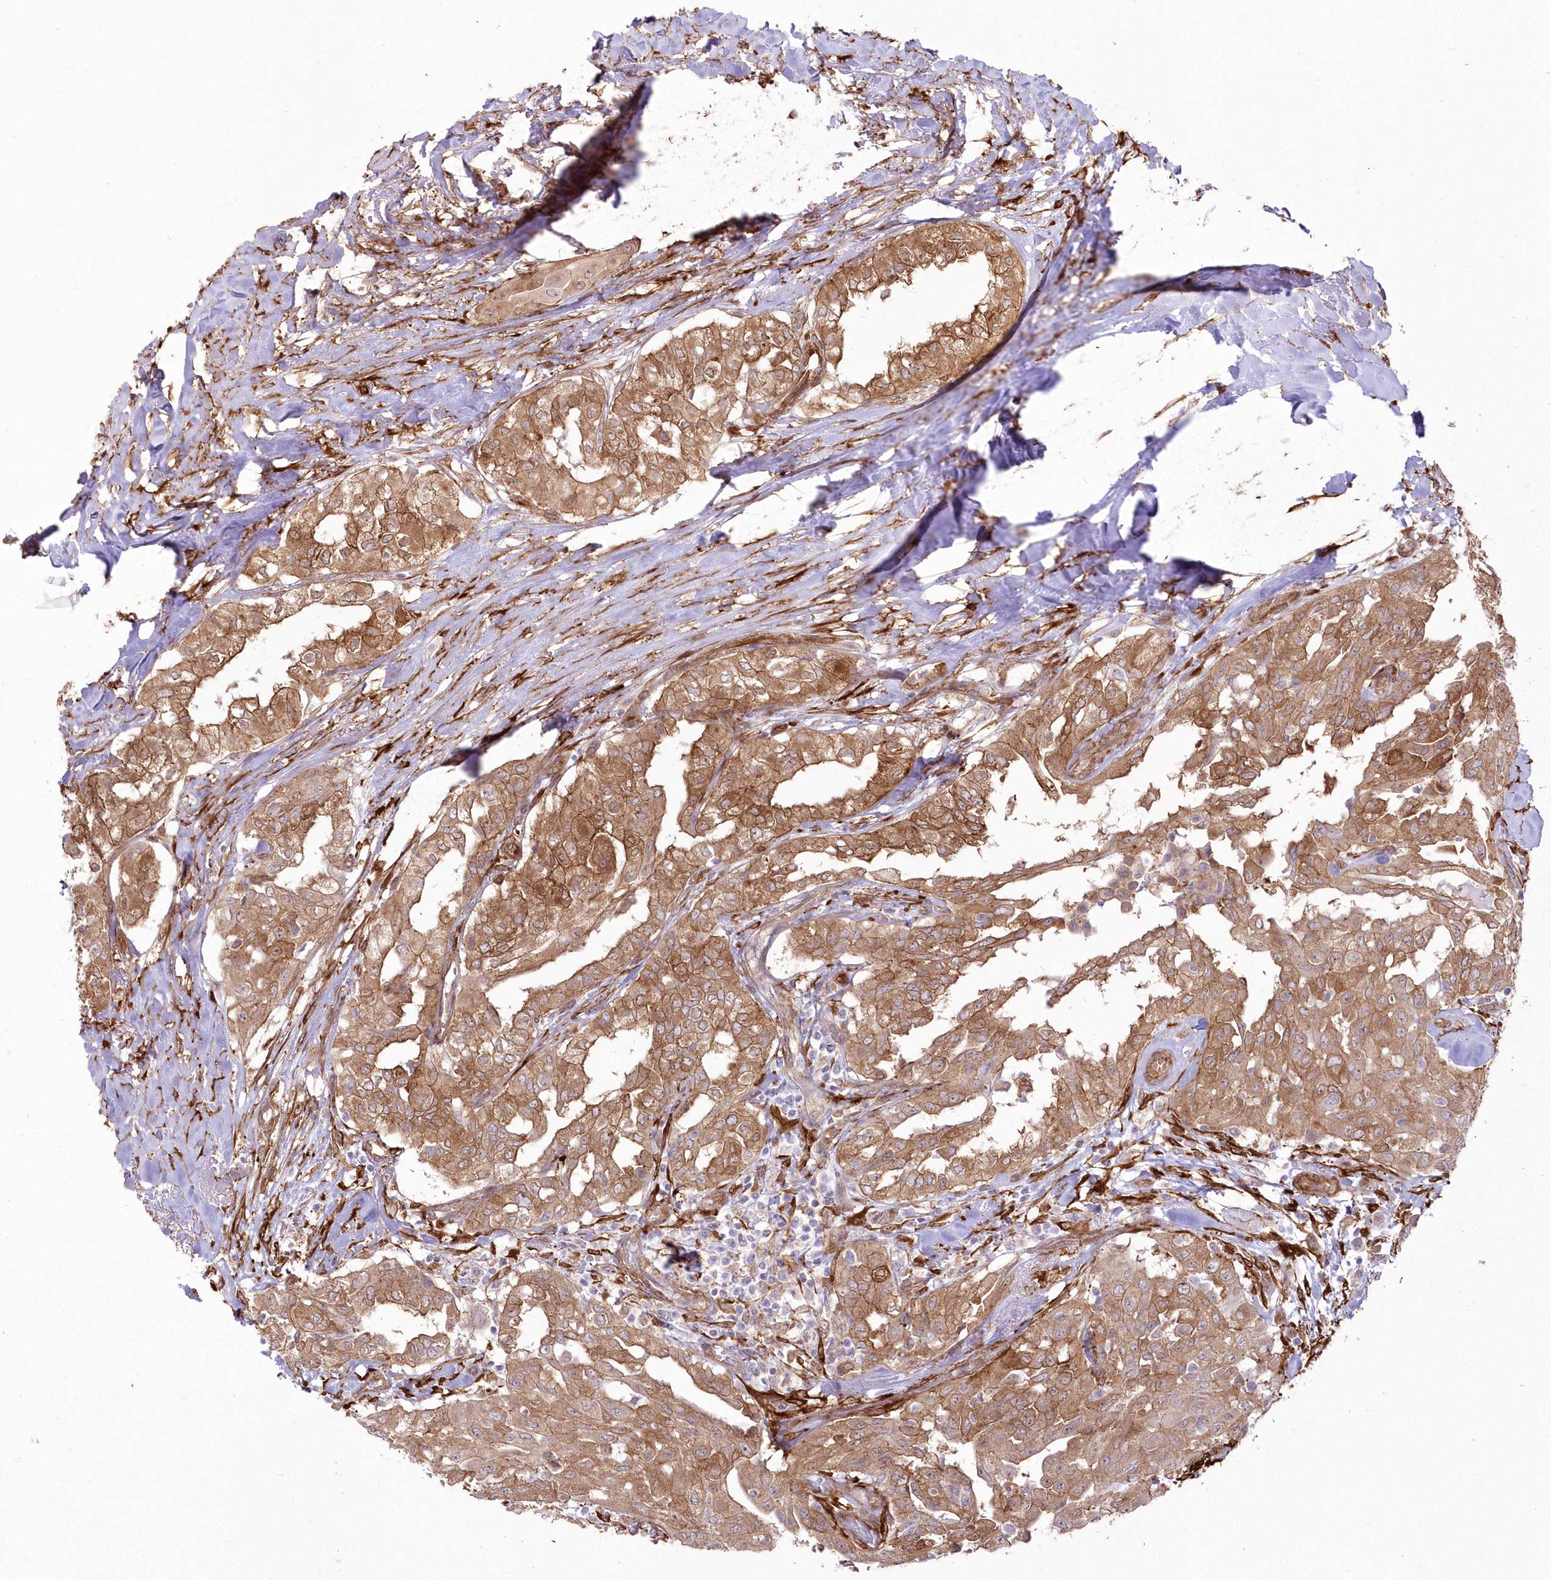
{"staining": {"intensity": "moderate", "quantity": ">75%", "location": "cytoplasmic/membranous"}, "tissue": "thyroid cancer", "cell_type": "Tumor cells", "image_type": "cancer", "snomed": [{"axis": "morphology", "description": "Papillary adenocarcinoma, NOS"}, {"axis": "topography", "description": "Thyroid gland"}], "caption": "Protein expression analysis of thyroid papillary adenocarcinoma displays moderate cytoplasmic/membranous expression in approximately >75% of tumor cells. (Brightfield microscopy of DAB IHC at high magnification).", "gene": "SH3PXD2B", "patient": {"sex": "female", "age": 59}}